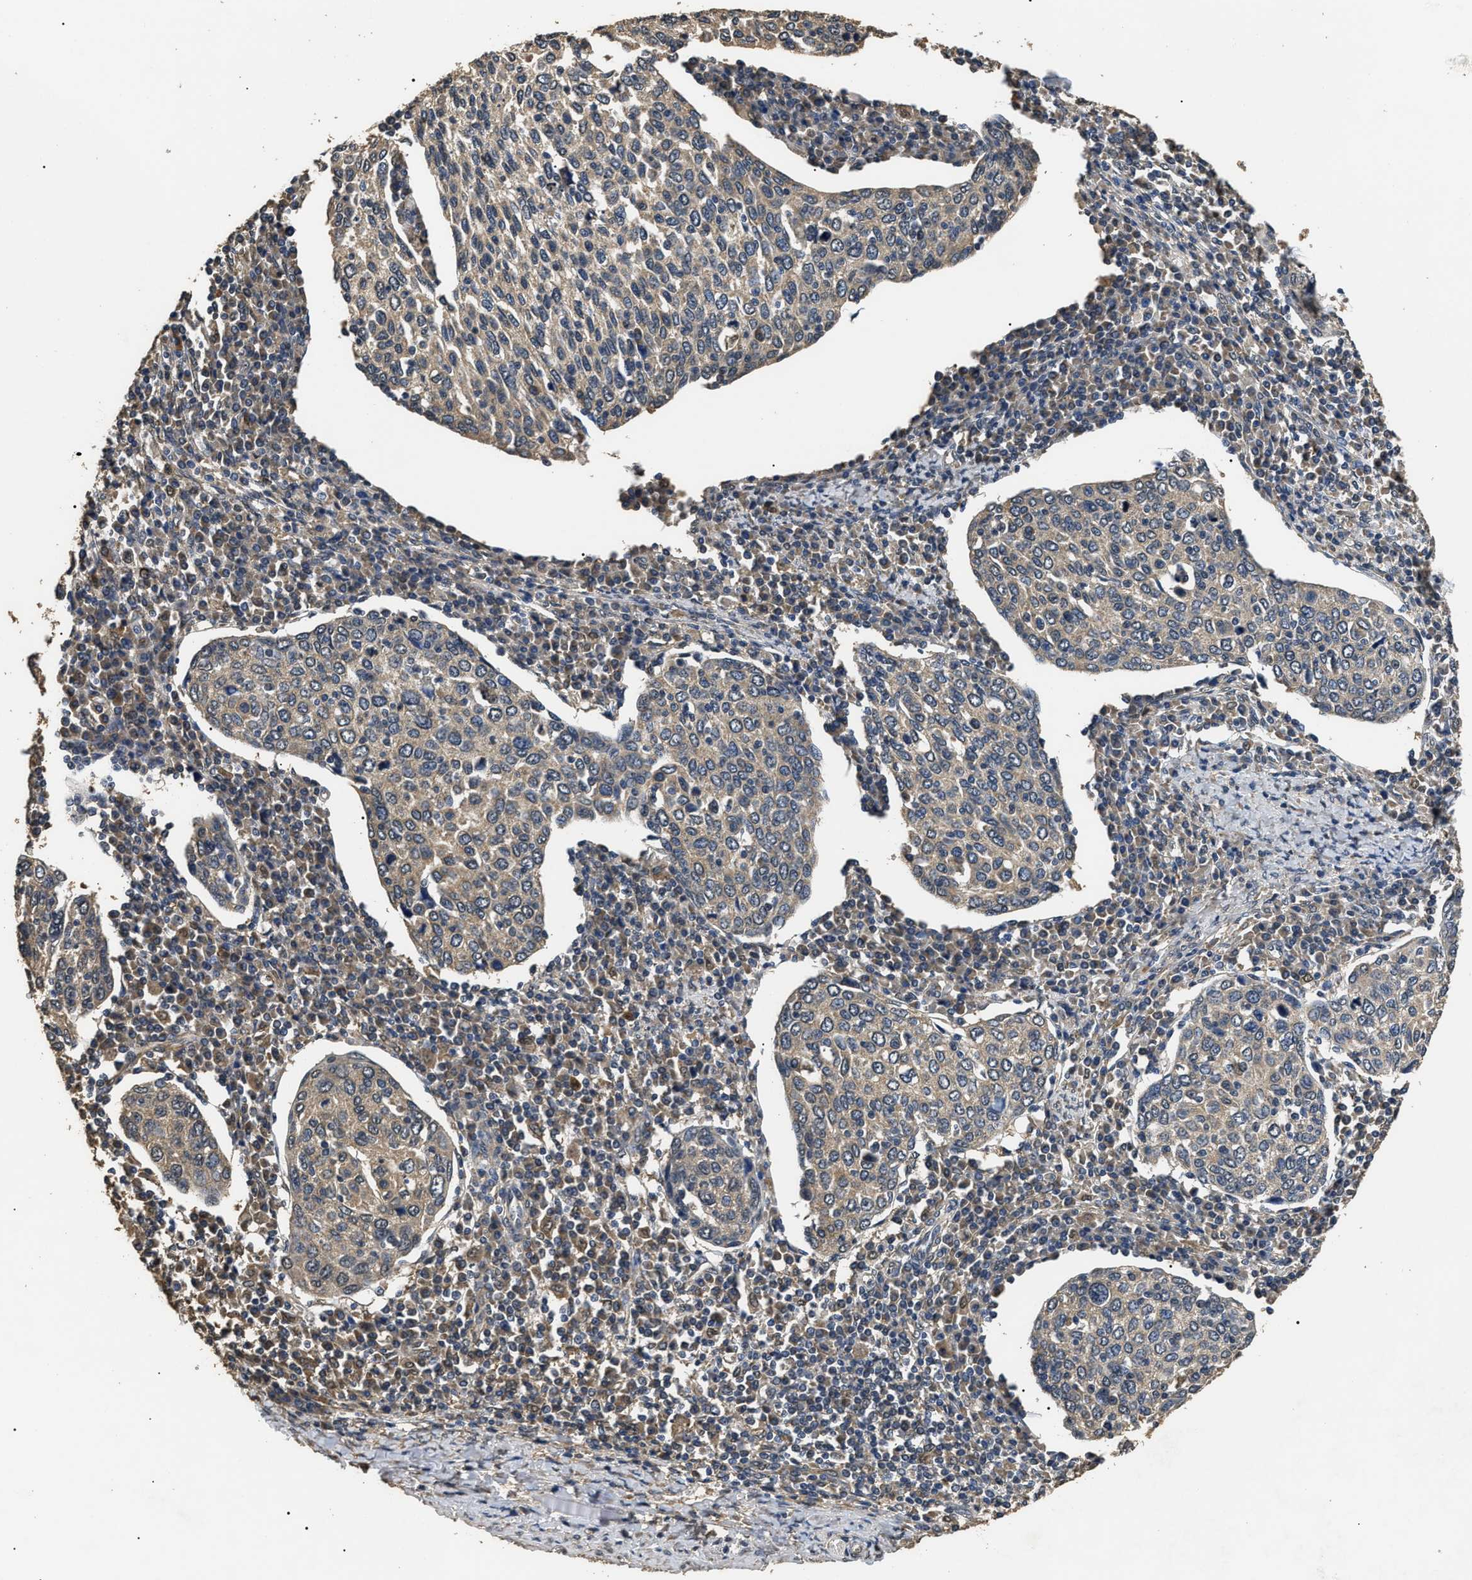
{"staining": {"intensity": "weak", "quantity": ">75%", "location": "cytoplasmic/membranous"}, "tissue": "cervical cancer", "cell_type": "Tumor cells", "image_type": "cancer", "snomed": [{"axis": "morphology", "description": "Squamous cell carcinoma, NOS"}, {"axis": "topography", "description": "Cervix"}], "caption": "About >75% of tumor cells in human cervical cancer (squamous cell carcinoma) reveal weak cytoplasmic/membranous protein expression as visualized by brown immunohistochemical staining.", "gene": "PSMD8", "patient": {"sex": "female", "age": 40}}